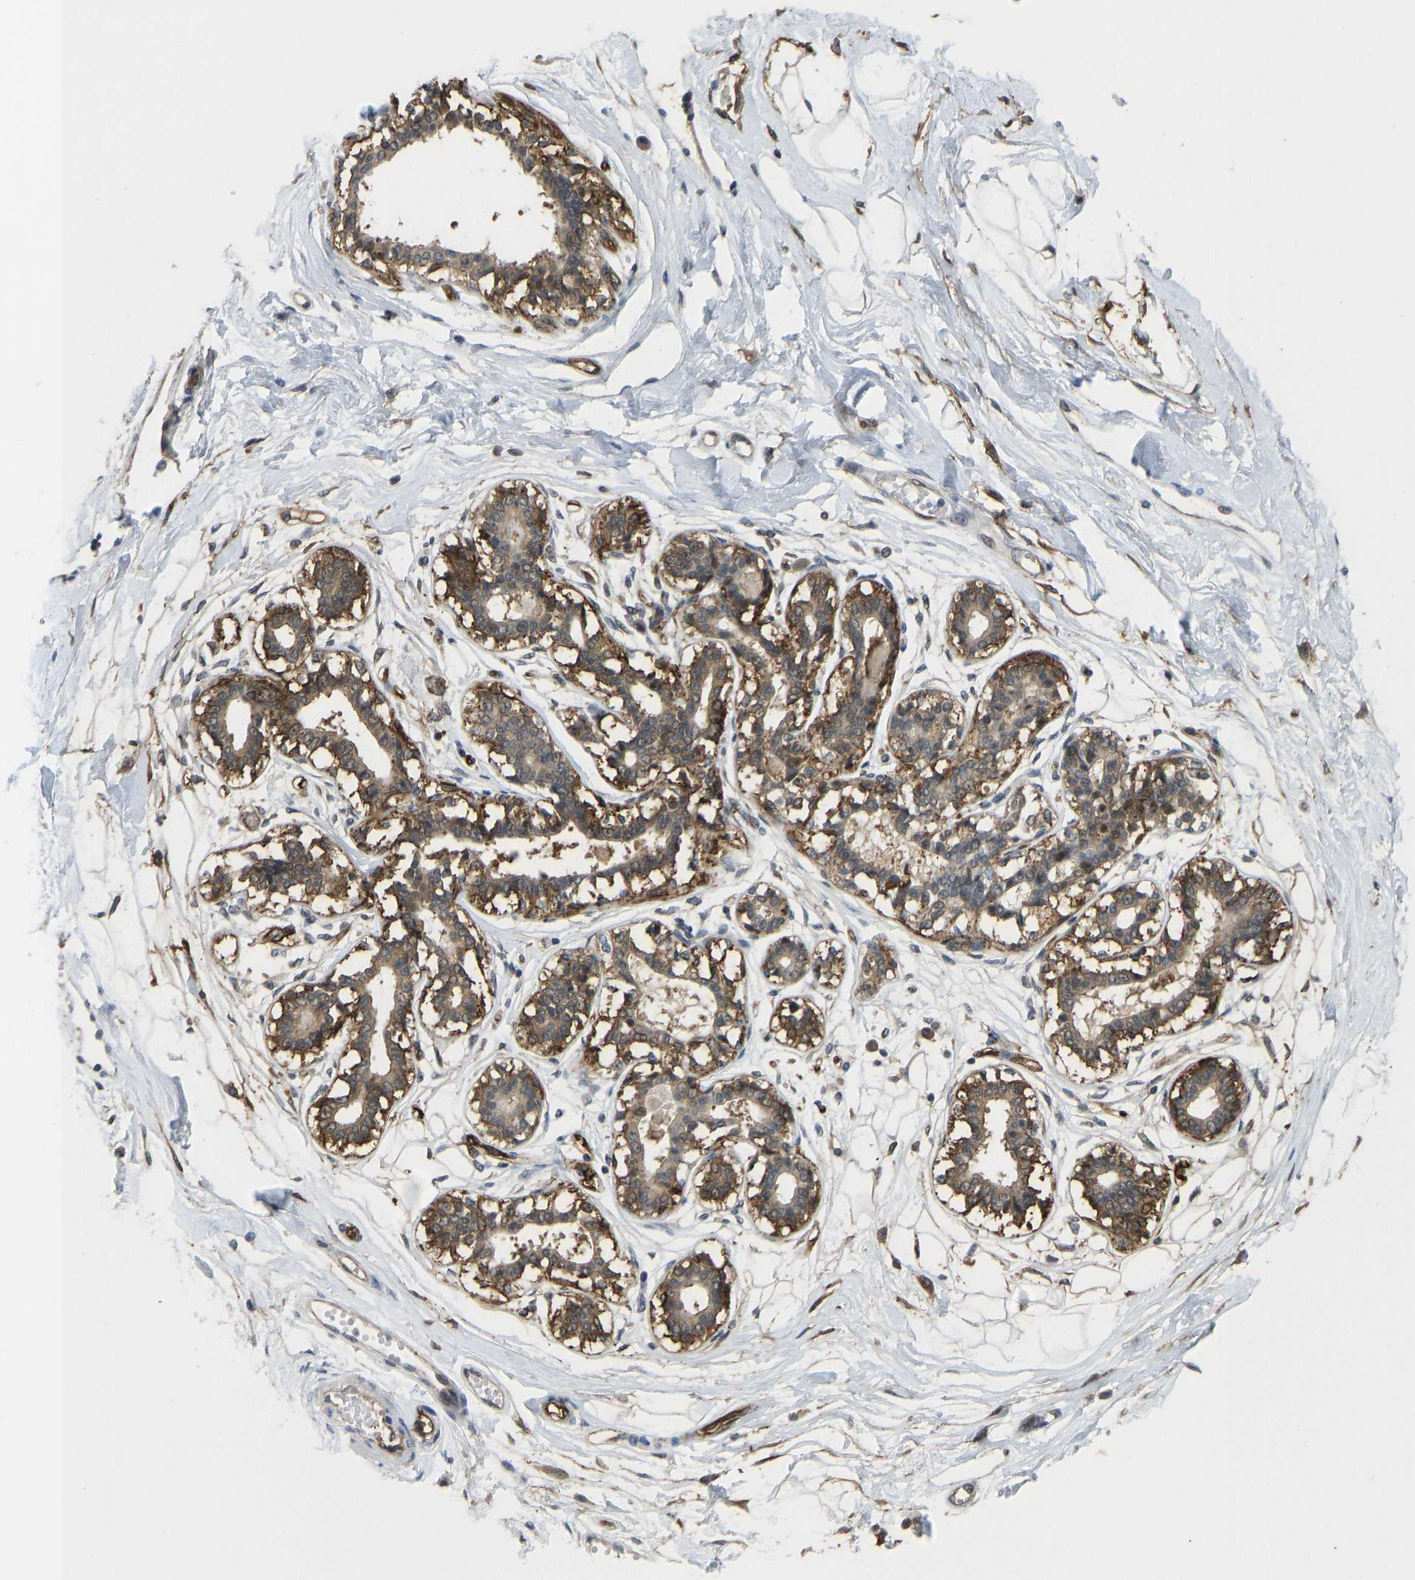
{"staining": {"intensity": "moderate", "quantity": ">75%", "location": "cytoplasmic/membranous"}, "tissue": "breast", "cell_type": "Adipocytes", "image_type": "normal", "snomed": [{"axis": "morphology", "description": "Normal tissue, NOS"}, {"axis": "topography", "description": "Breast"}], "caption": "Protein staining displays moderate cytoplasmic/membranous expression in approximately >75% of adipocytes in unremarkable breast.", "gene": "CCT8", "patient": {"sex": "female", "age": 45}}